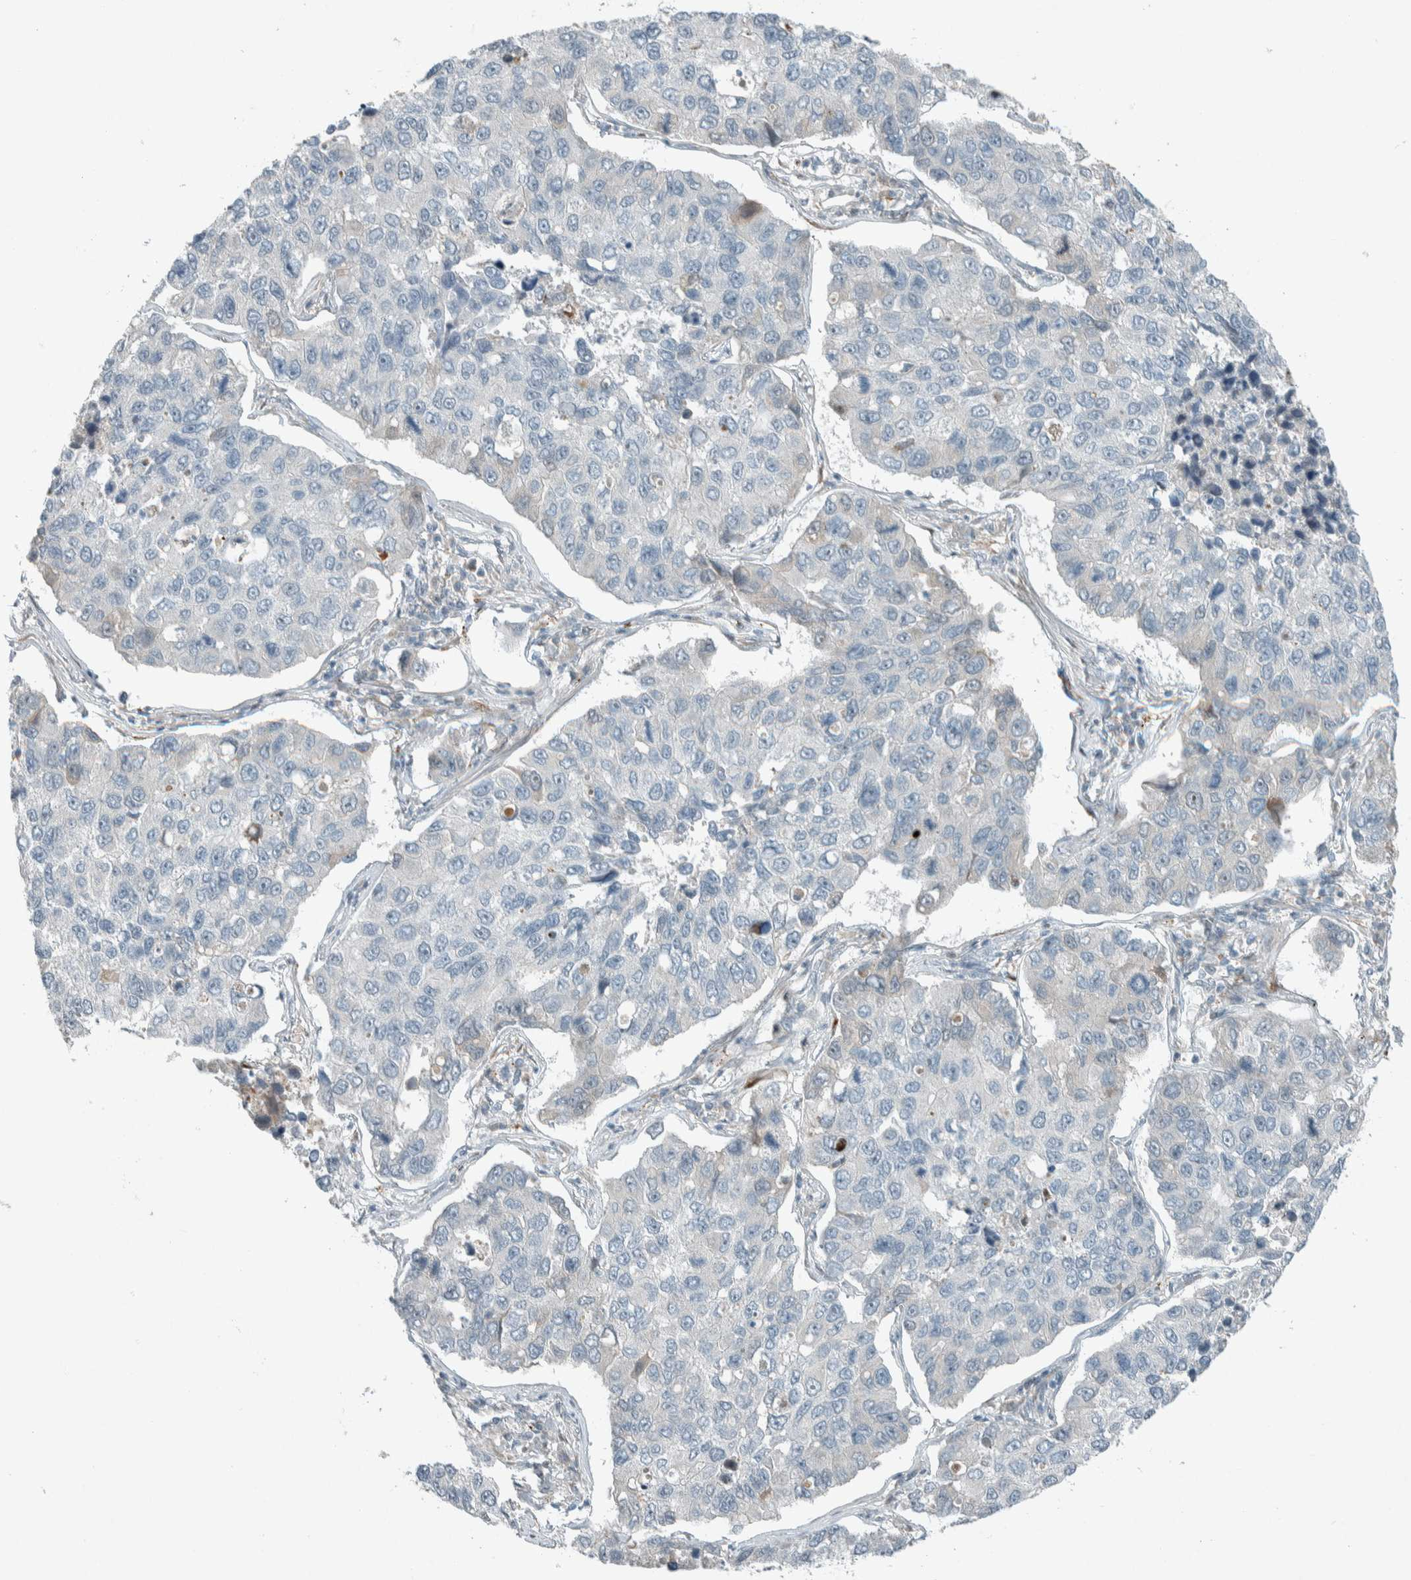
{"staining": {"intensity": "negative", "quantity": "none", "location": "none"}, "tissue": "lung cancer", "cell_type": "Tumor cells", "image_type": "cancer", "snomed": [{"axis": "morphology", "description": "Adenocarcinoma, NOS"}, {"axis": "topography", "description": "Lung"}], "caption": "A histopathology image of human lung cancer (adenocarcinoma) is negative for staining in tumor cells. The staining was performed using DAB (3,3'-diaminobenzidine) to visualize the protein expression in brown, while the nuclei were stained in blue with hematoxylin (Magnification: 20x).", "gene": "CERCAM", "patient": {"sex": "male", "age": 64}}